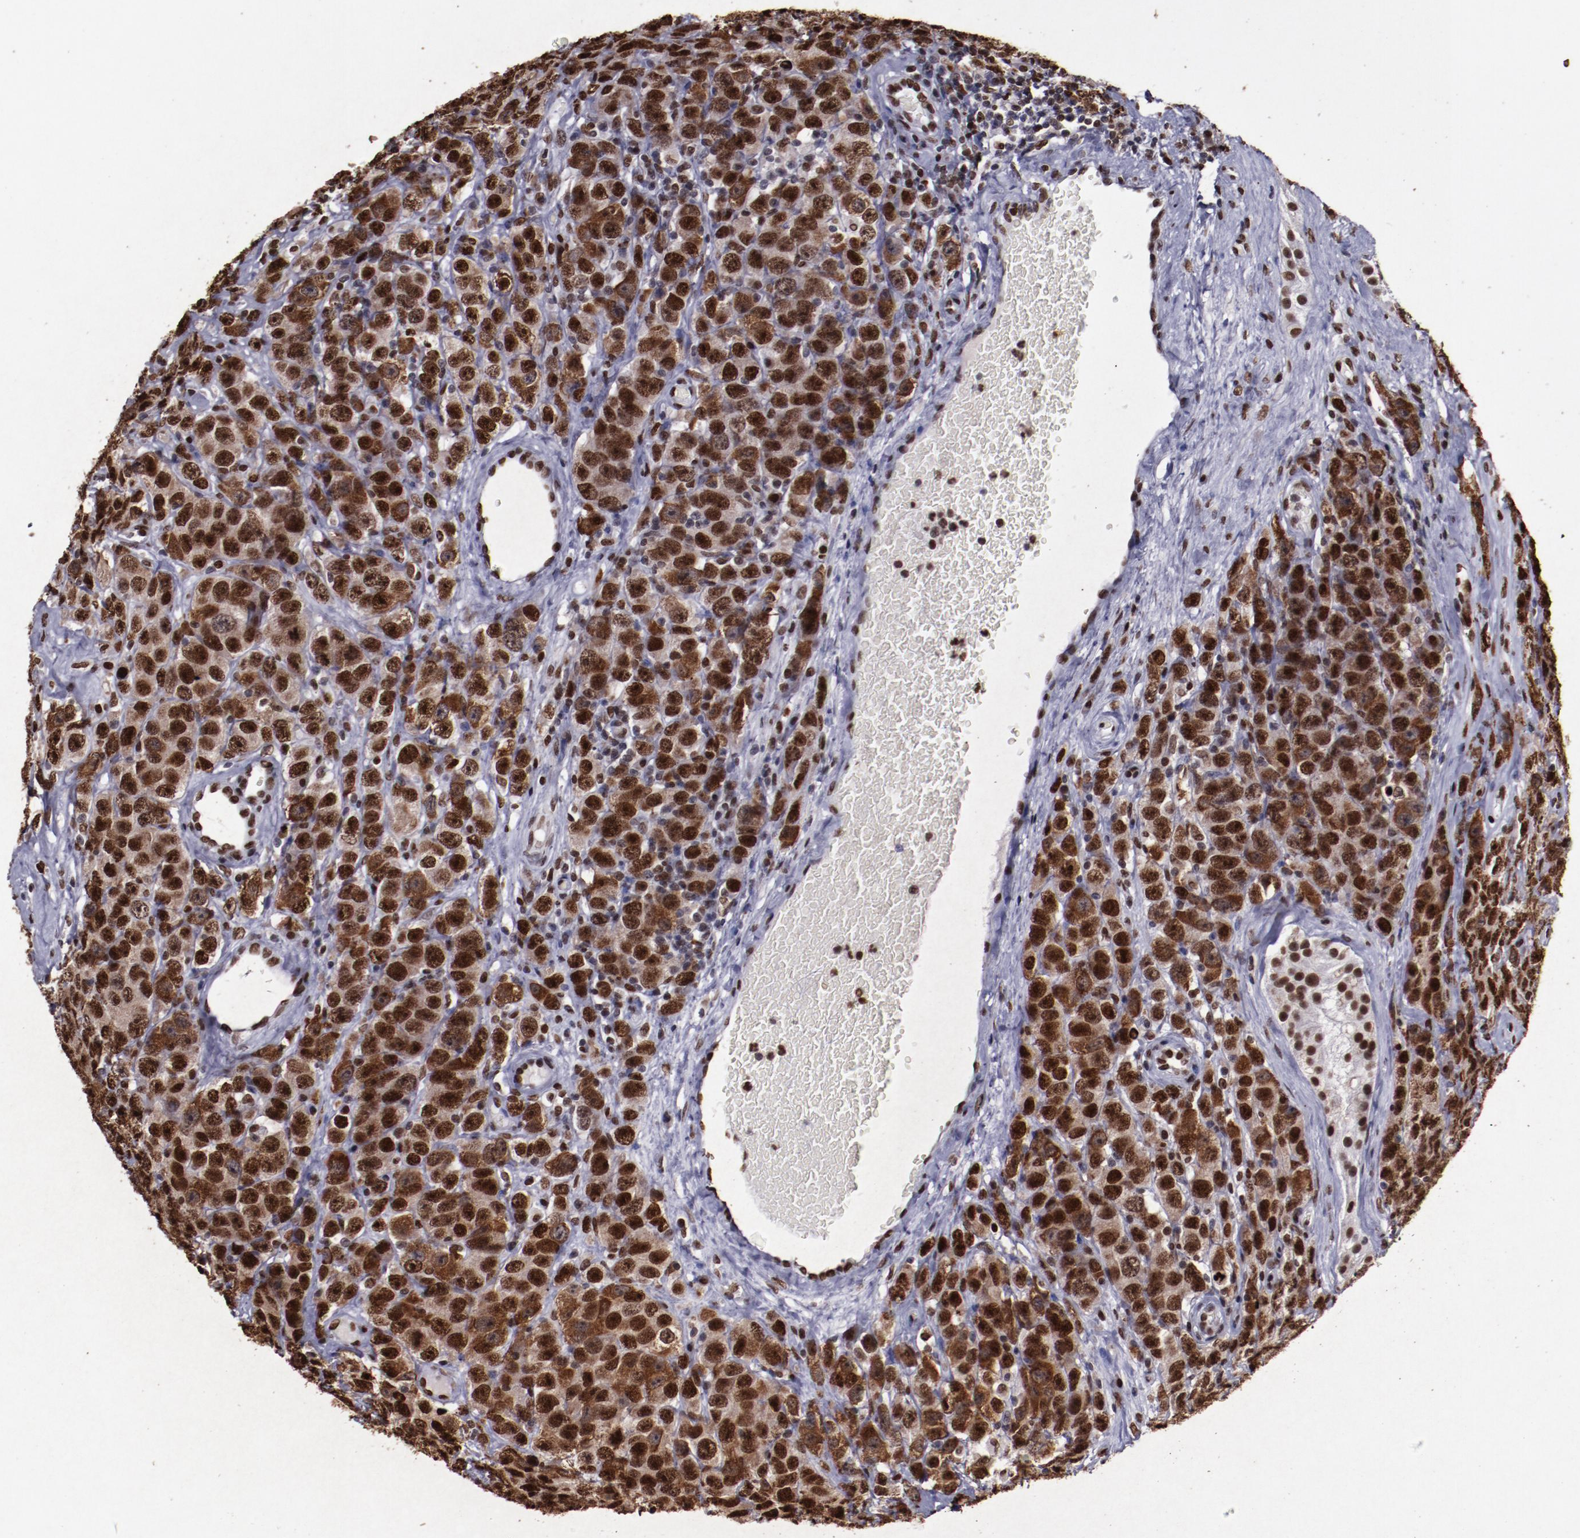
{"staining": {"intensity": "strong", "quantity": ">75%", "location": "nuclear"}, "tissue": "testis cancer", "cell_type": "Tumor cells", "image_type": "cancer", "snomed": [{"axis": "morphology", "description": "Seminoma, NOS"}, {"axis": "topography", "description": "Testis"}], "caption": "Human testis cancer (seminoma) stained with a brown dye shows strong nuclear positive positivity in about >75% of tumor cells.", "gene": "APEX1", "patient": {"sex": "male", "age": 52}}